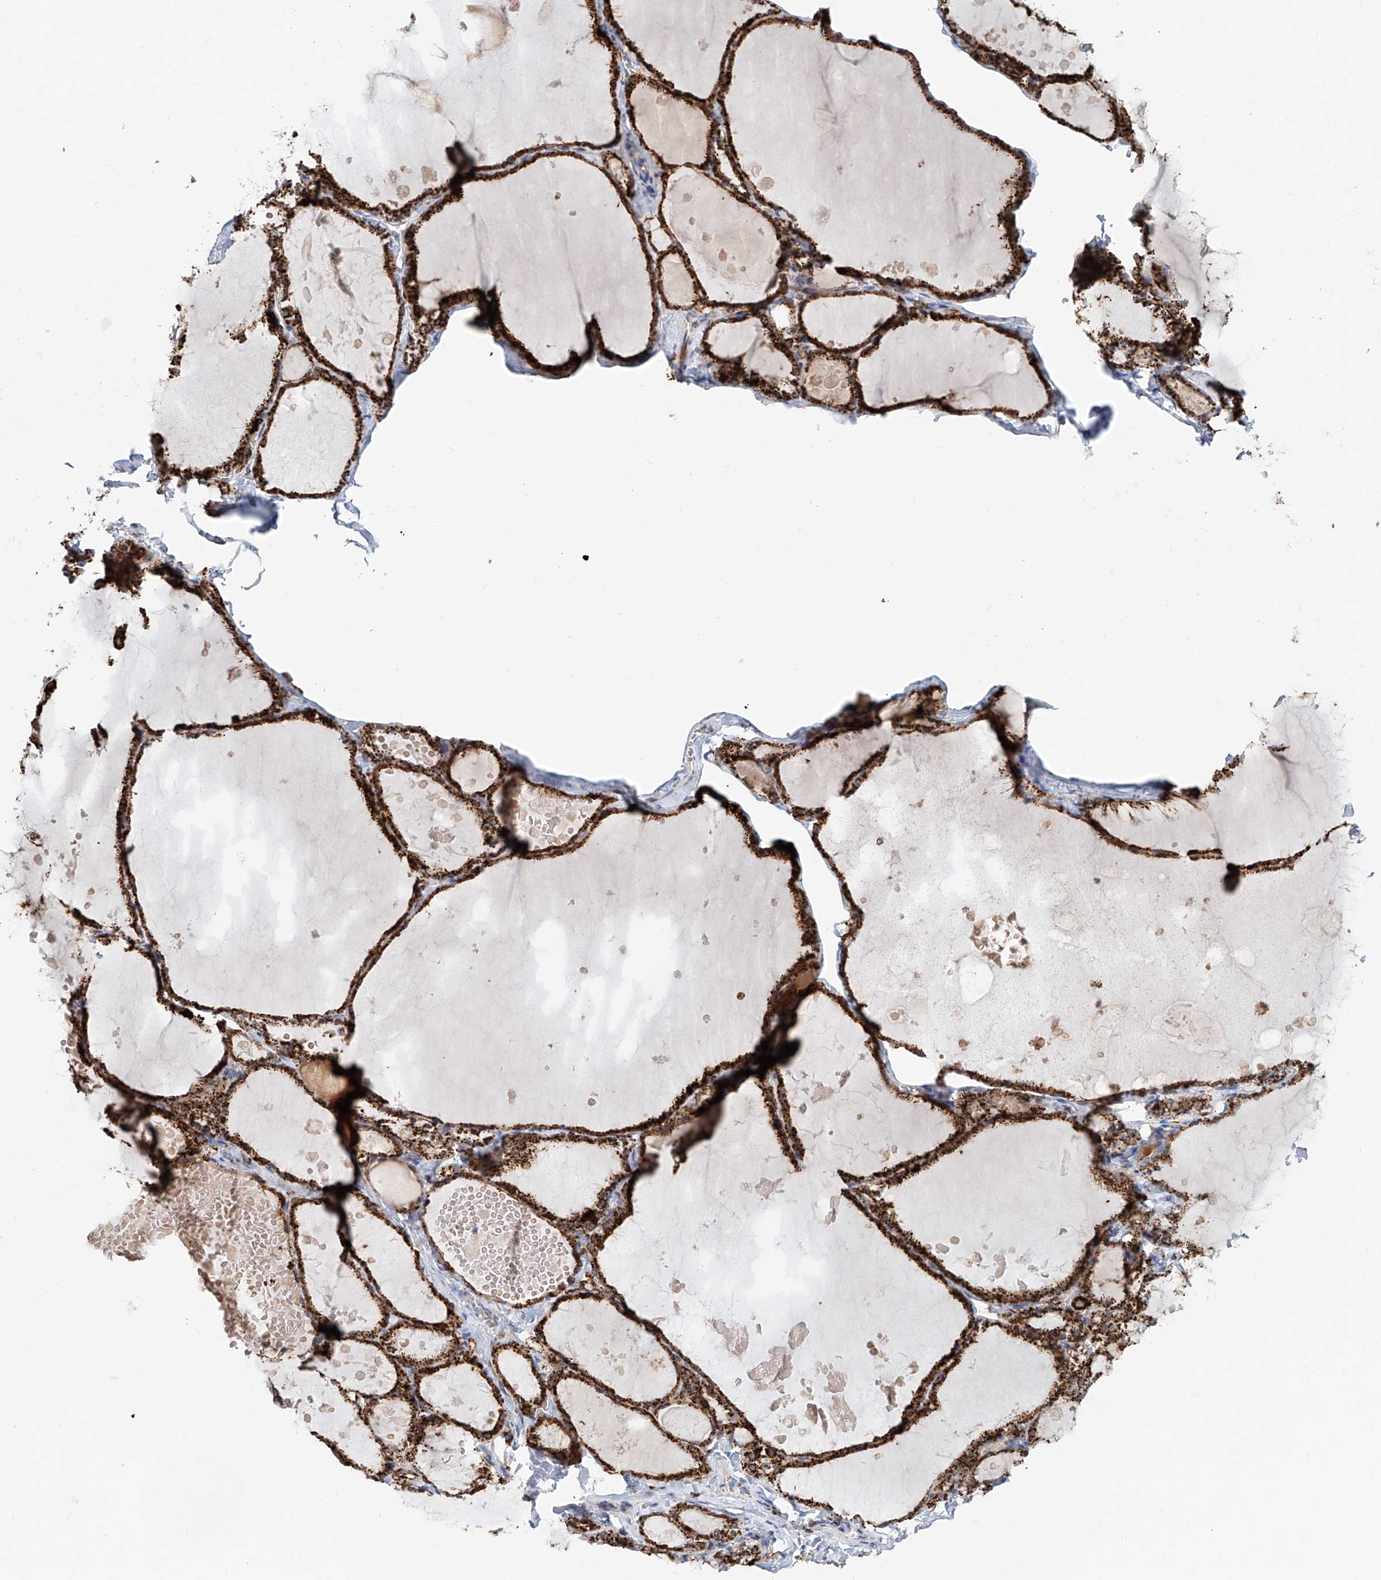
{"staining": {"intensity": "strong", "quantity": ">75%", "location": "cytoplasmic/membranous"}, "tissue": "thyroid gland", "cell_type": "Glandular cells", "image_type": "normal", "snomed": [{"axis": "morphology", "description": "Normal tissue, NOS"}, {"axis": "topography", "description": "Thyroid gland"}], "caption": "Immunohistochemical staining of unremarkable thyroid gland shows high levels of strong cytoplasmic/membranous staining in about >75% of glandular cells. (DAB IHC, brown staining for protein, blue staining for nuclei).", "gene": "CARD10", "patient": {"sex": "male", "age": 56}}